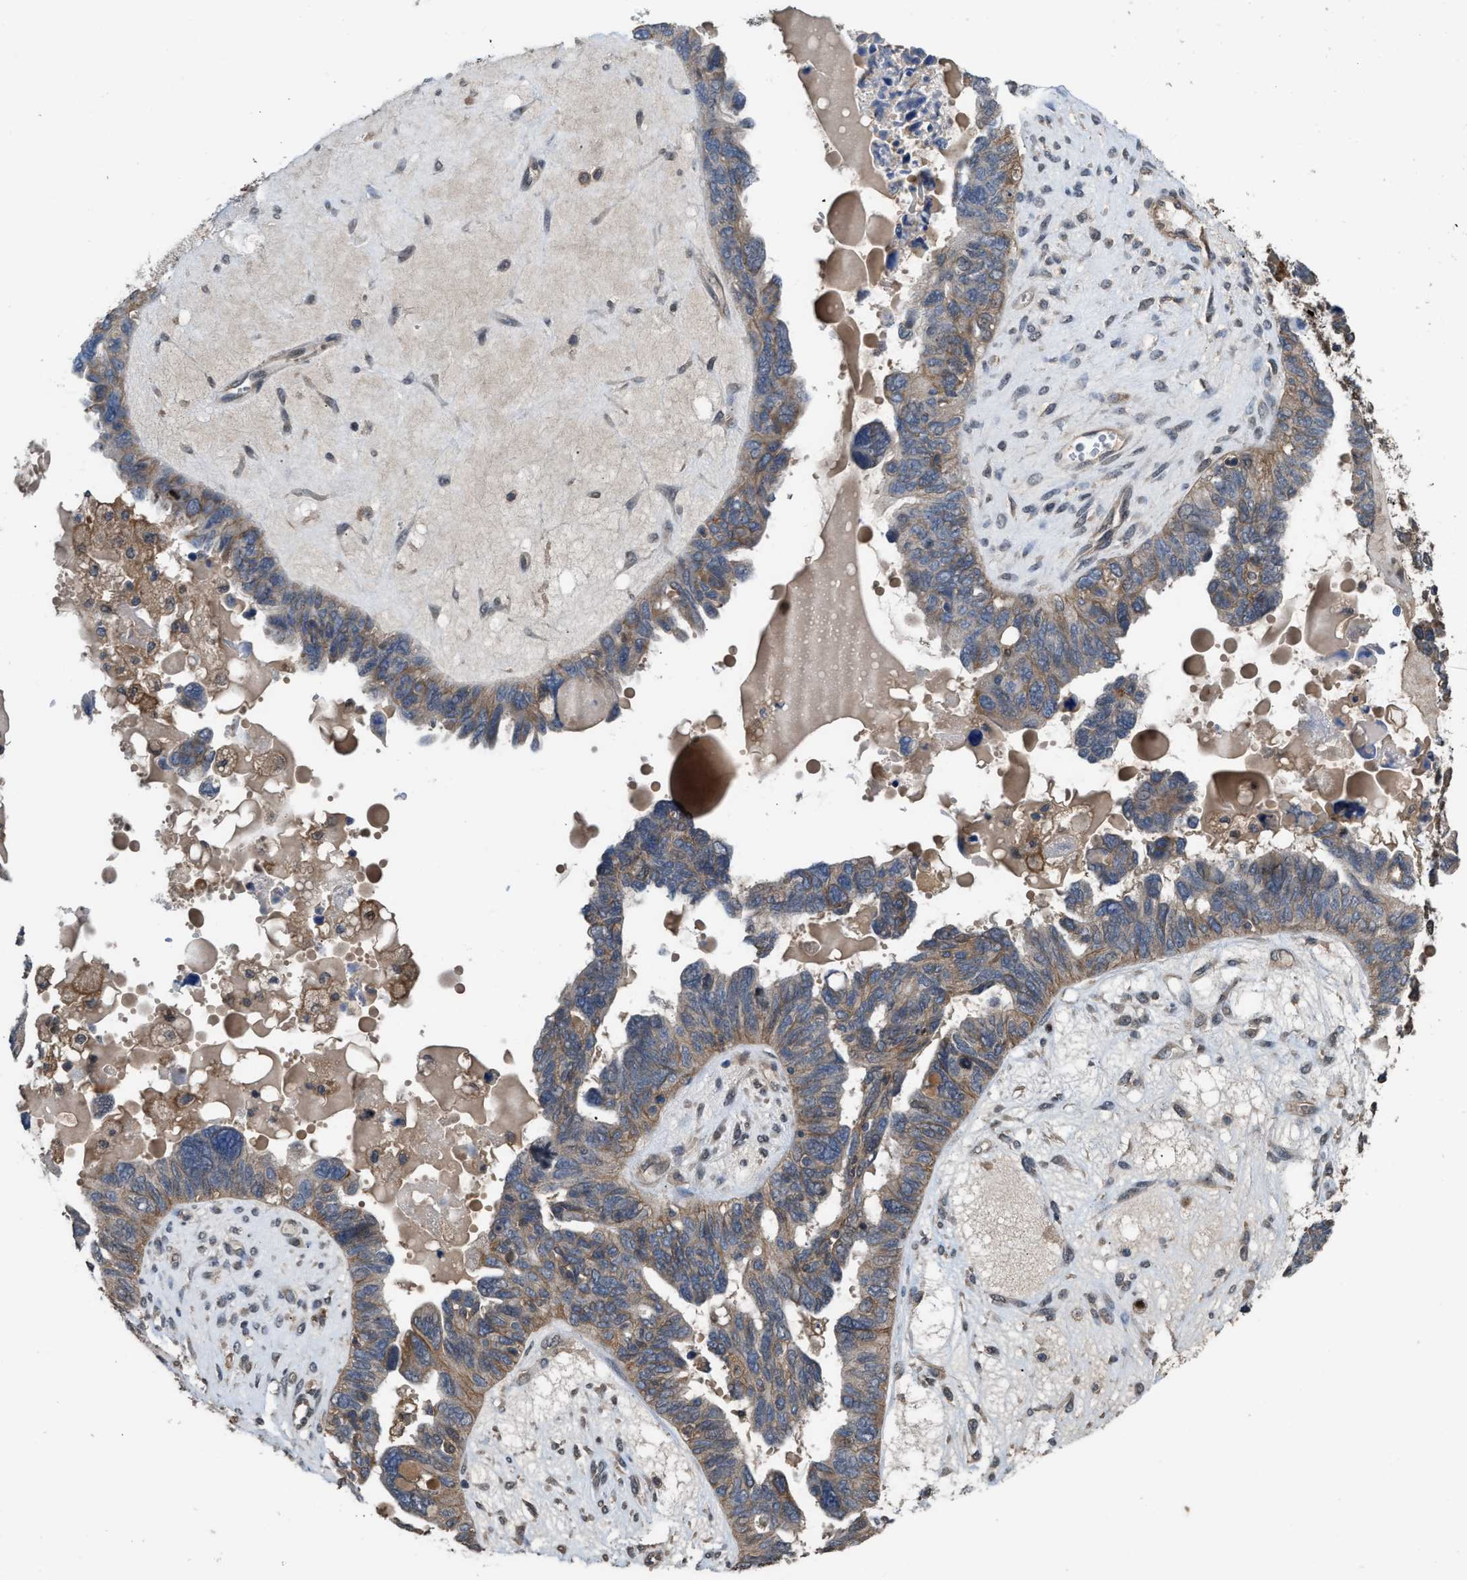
{"staining": {"intensity": "moderate", "quantity": ">75%", "location": "cytoplasmic/membranous"}, "tissue": "ovarian cancer", "cell_type": "Tumor cells", "image_type": "cancer", "snomed": [{"axis": "morphology", "description": "Cystadenocarcinoma, serous, NOS"}, {"axis": "topography", "description": "Ovary"}], "caption": "The histopathology image shows immunohistochemical staining of ovarian cancer (serous cystadenocarcinoma). There is moderate cytoplasmic/membranous staining is seen in about >75% of tumor cells.", "gene": "UTRN", "patient": {"sex": "female", "age": 79}}